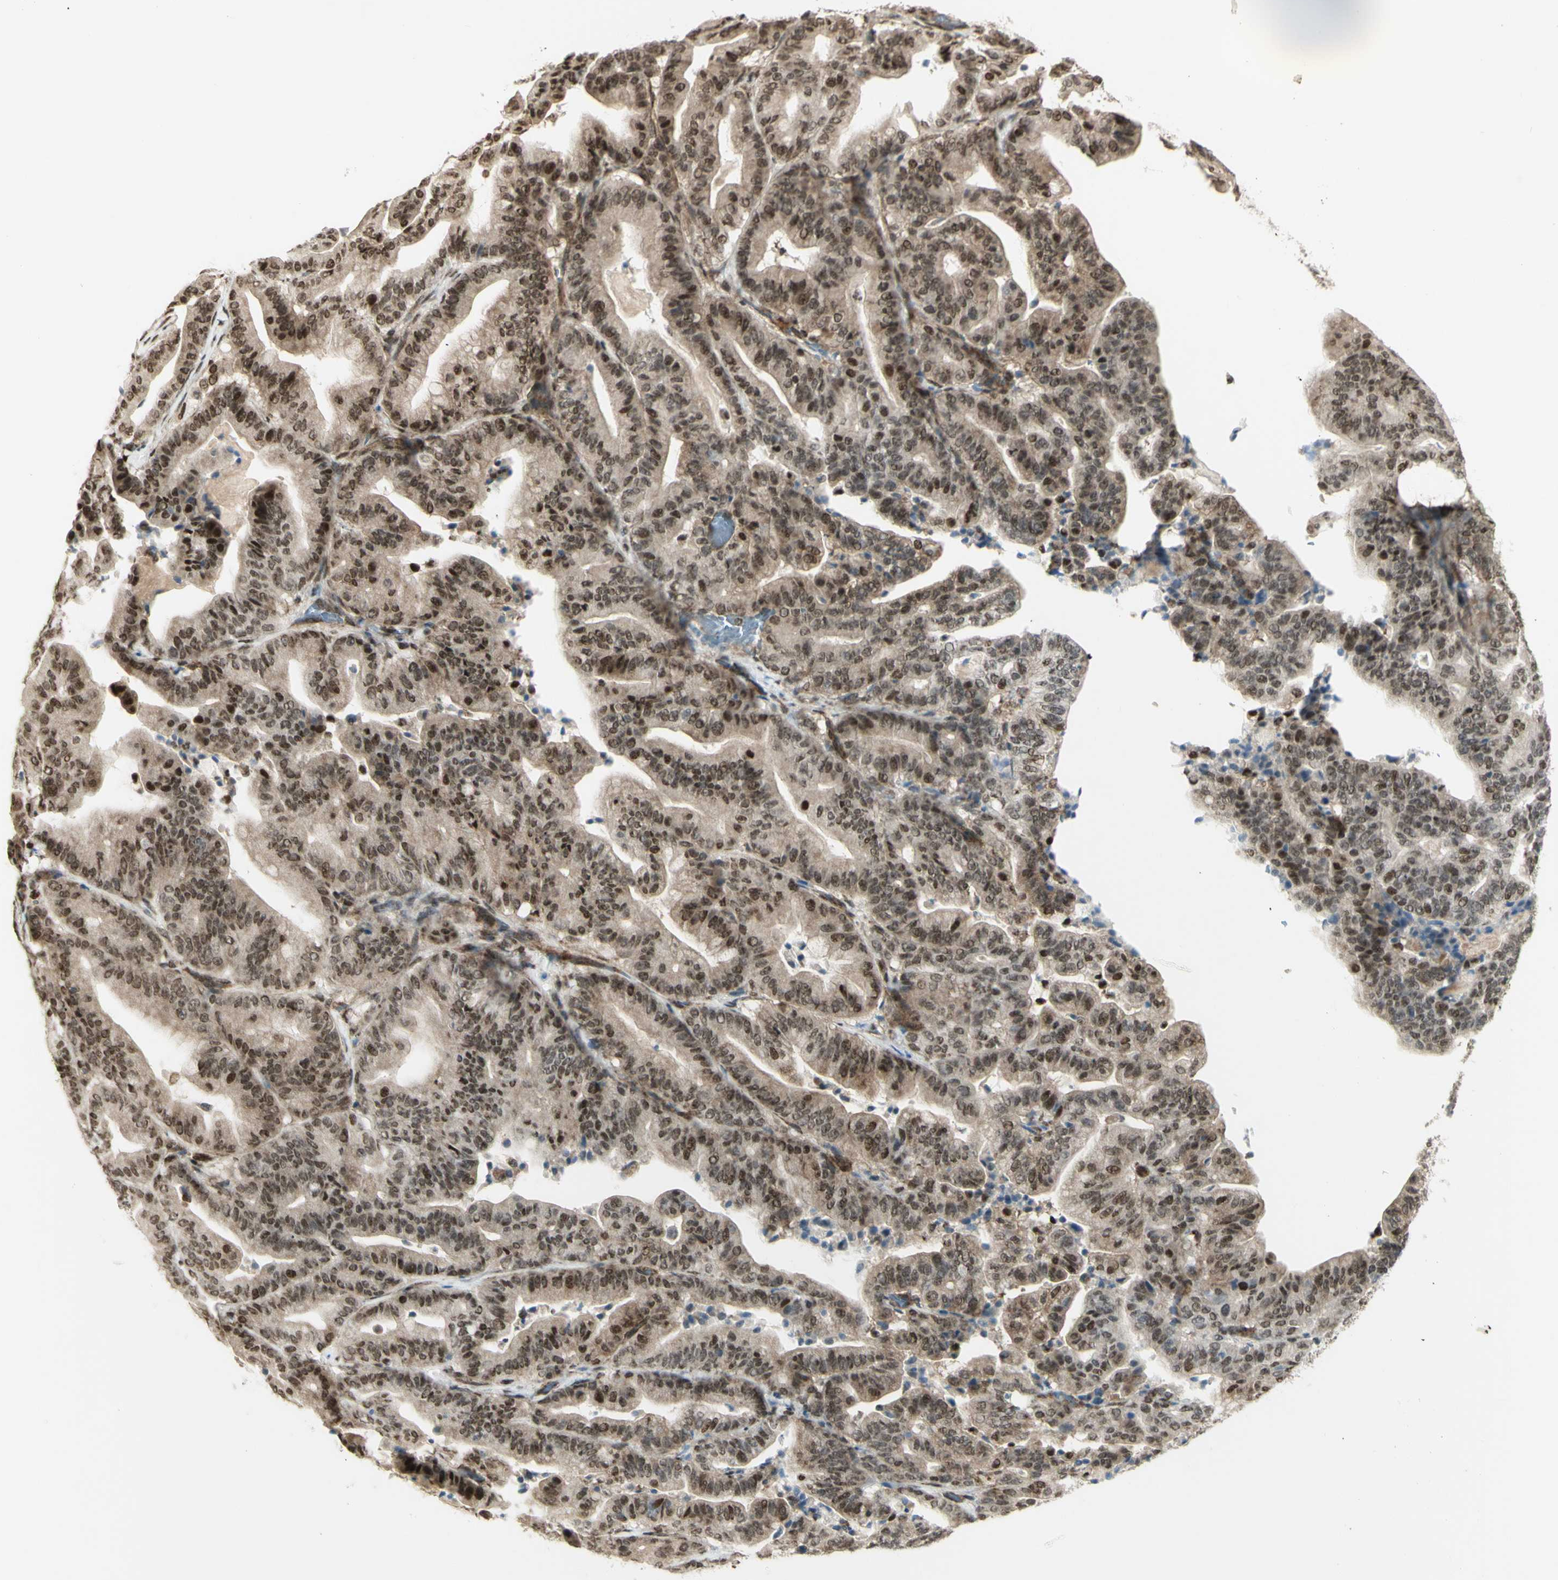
{"staining": {"intensity": "moderate", "quantity": ">75%", "location": "nuclear"}, "tissue": "pancreatic cancer", "cell_type": "Tumor cells", "image_type": "cancer", "snomed": [{"axis": "morphology", "description": "Adenocarcinoma, NOS"}, {"axis": "topography", "description": "Pancreas"}], "caption": "DAB immunohistochemical staining of human adenocarcinoma (pancreatic) exhibits moderate nuclear protein staining in approximately >75% of tumor cells. Nuclei are stained in blue.", "gene": "ZMYM6", "patient": {"sex": "male", "age": 63}}